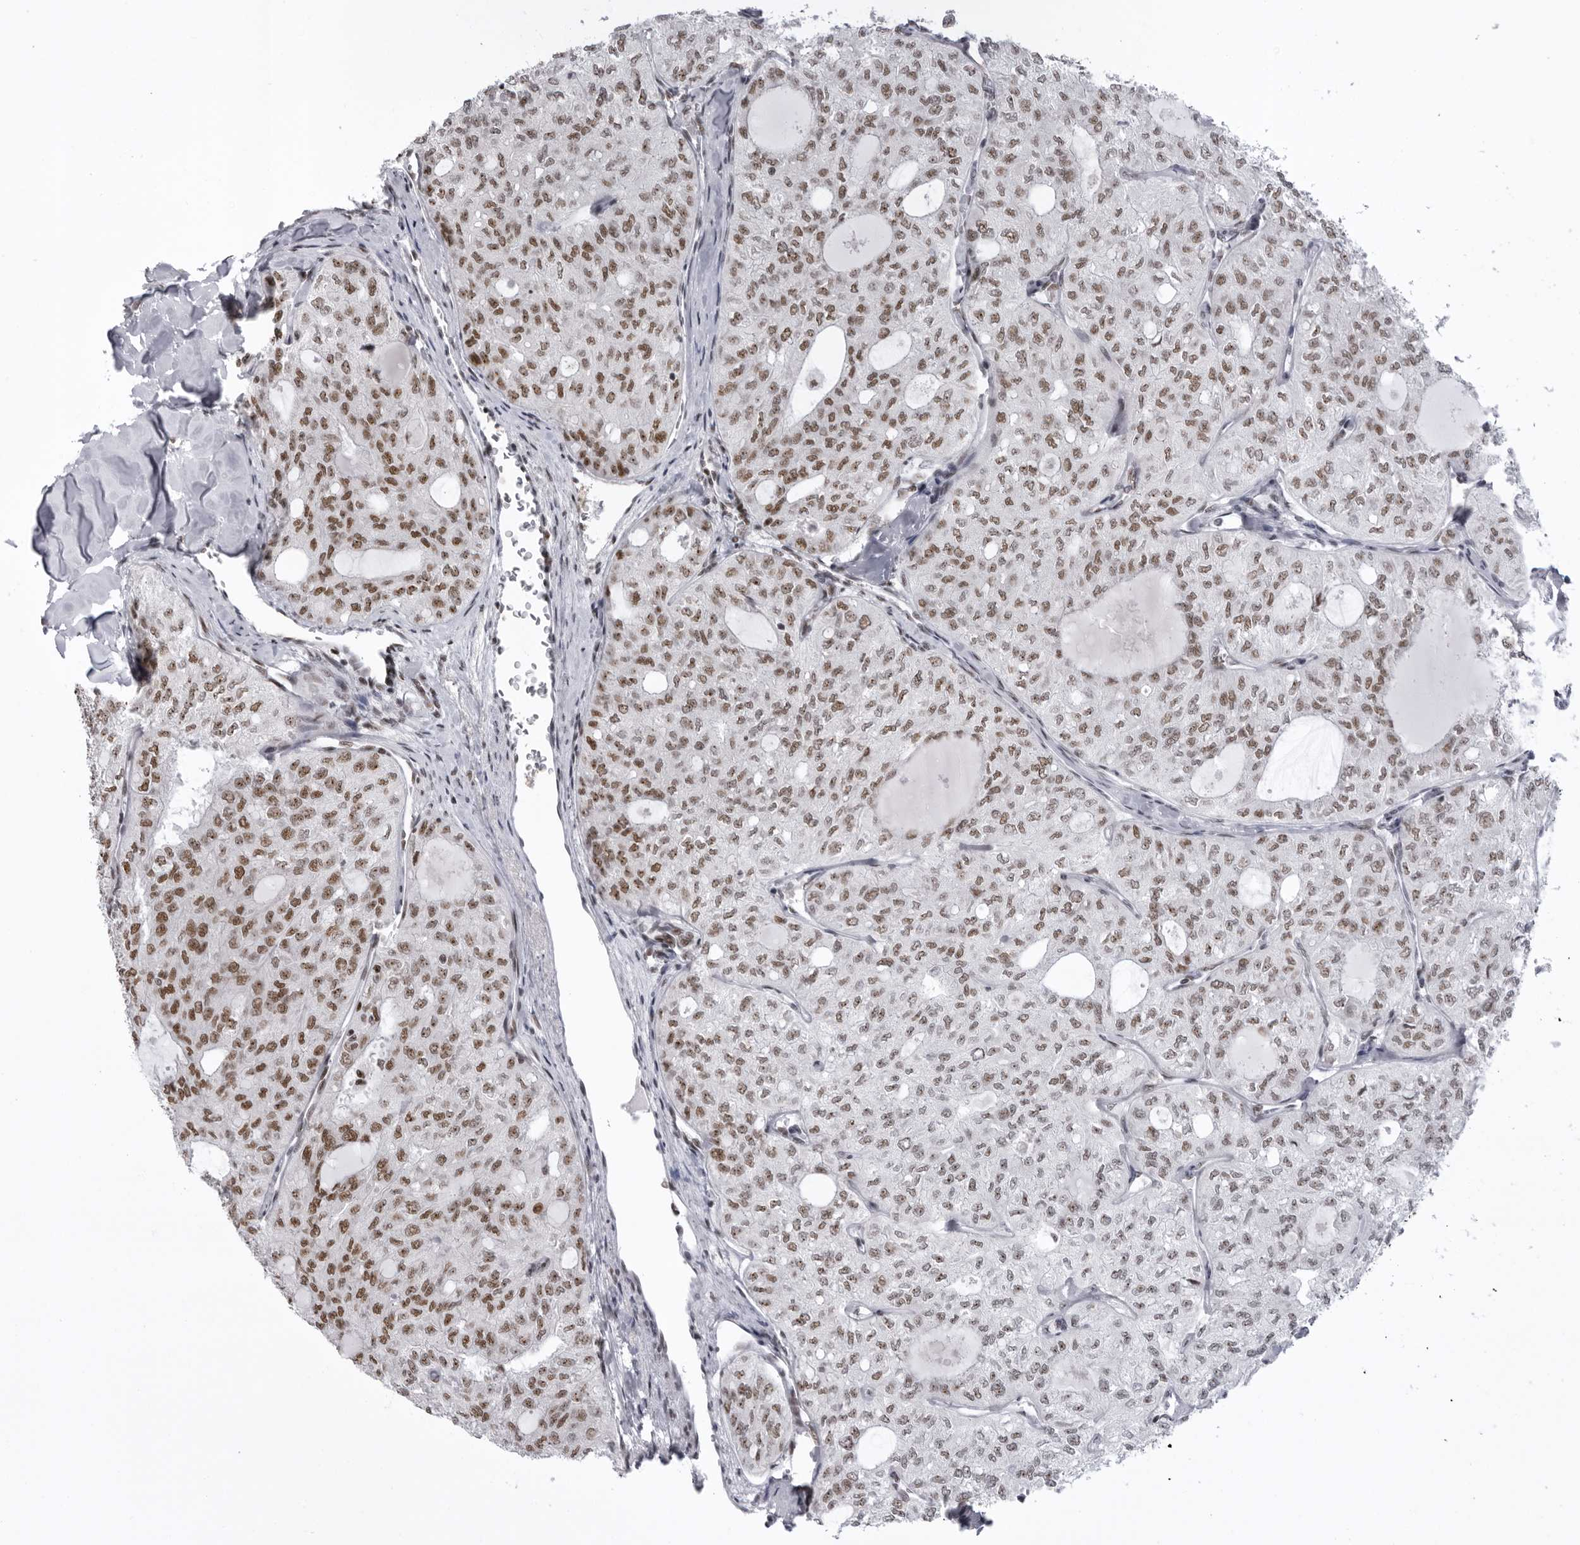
{"staining": {"intensity": "moderate", "quantity": ">75%", "location": "nuclear"}, "tissue": "thyroid cancer", "cell_type": "Tumor cells", "image_type": "cancer", "snomed": [{"axis": "morphology", "description": "Follicular adenoma carcinoma, NOS"}, {"axis": "topography", "description": "Thyroid gland"}], "caption": "Thyroid follicular adenoma carcinoma stained with a protein marker displays moderate staining in tumor cells.", "gene": "DHX9", "patient": {"sex": "male", "age": 75}}